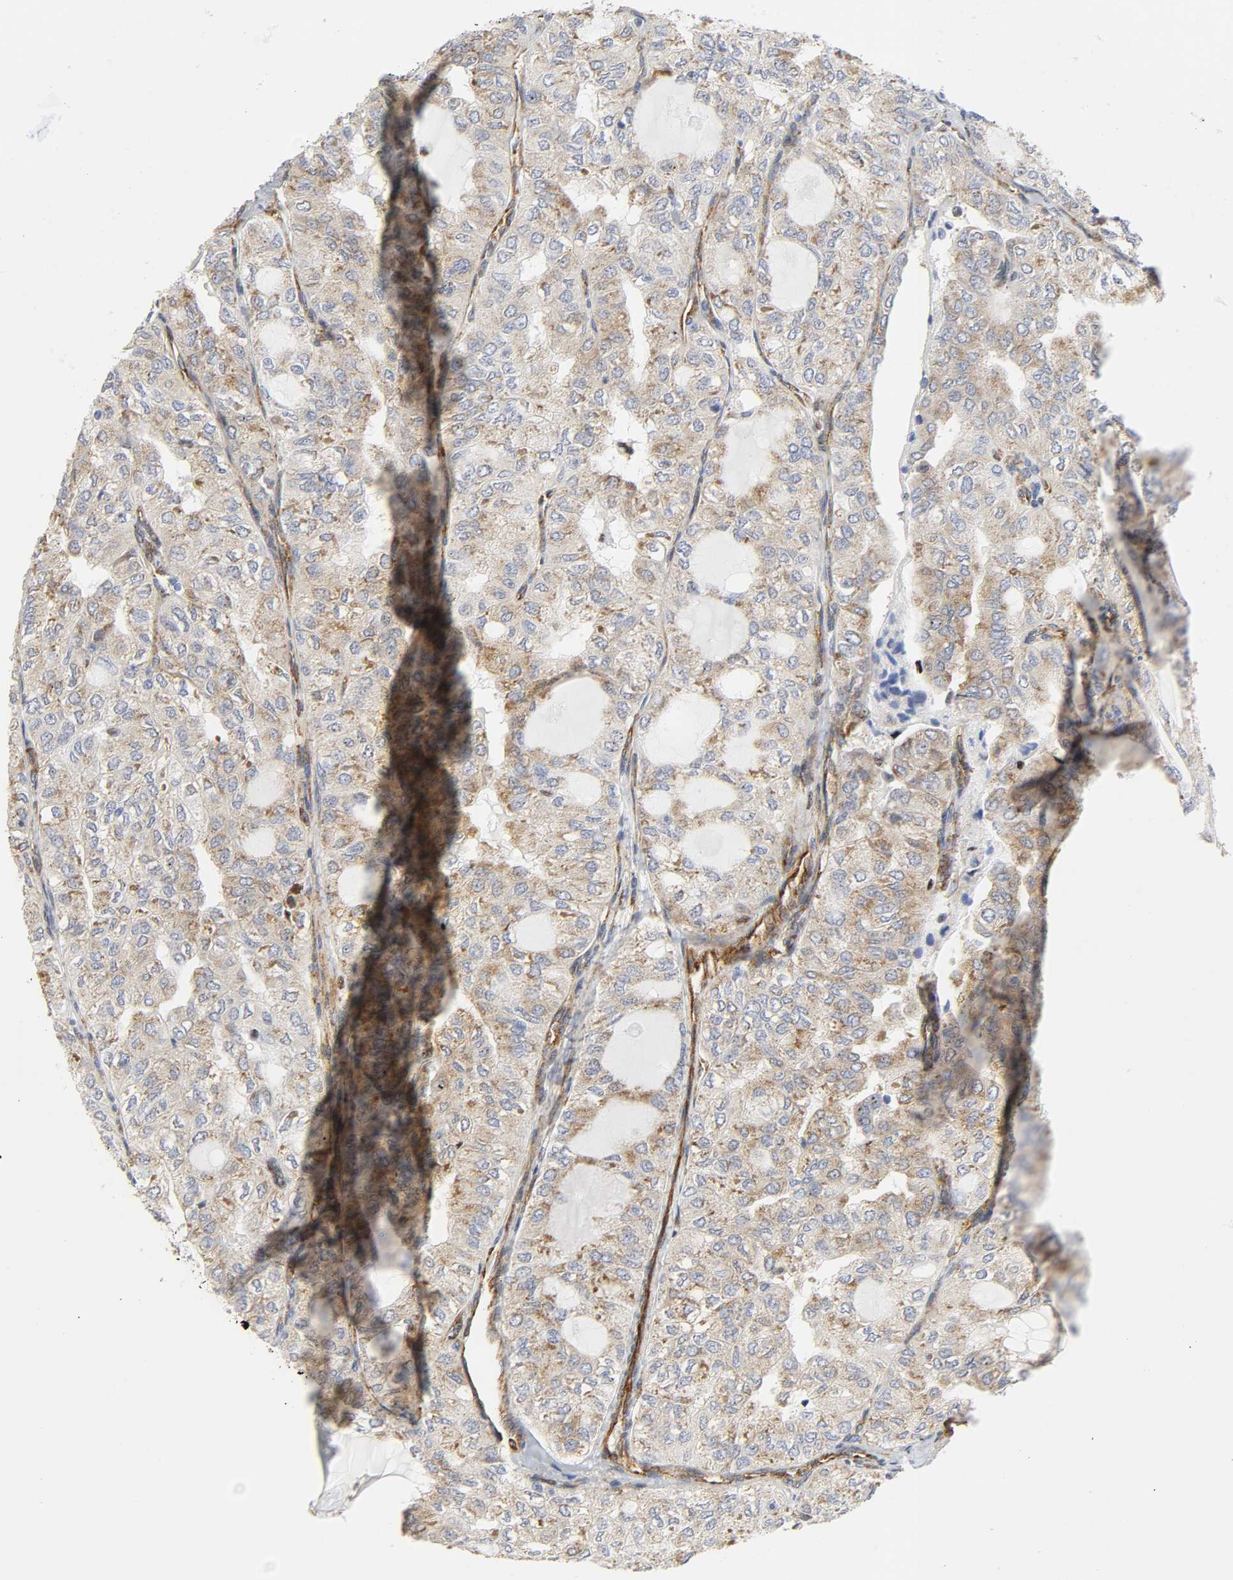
{"staining": {"intensity": "moderate", "quantity": ">75%", "location": "cytoplasmic/membranous"}, "tissue": "thyroid cancer", "cell_type": "Tumor cells", "image_type": "cancer", "snomed": [{"axis": "morphology", "description": "Follicular adenoma carcinoma, NOS"}, {"axis": "topography", "description": "Thyroid gland"}], "caption": "A micrograph showing moderate cytoplasmic/membranous expression in approximately >75% of tumor cells in thyroid cancer (follicular adenoma carcinoma), as visualized by brown immunohistochemical staining.", "gene": "DOCK1", "patient": {"sex": "male", "age": 75}}